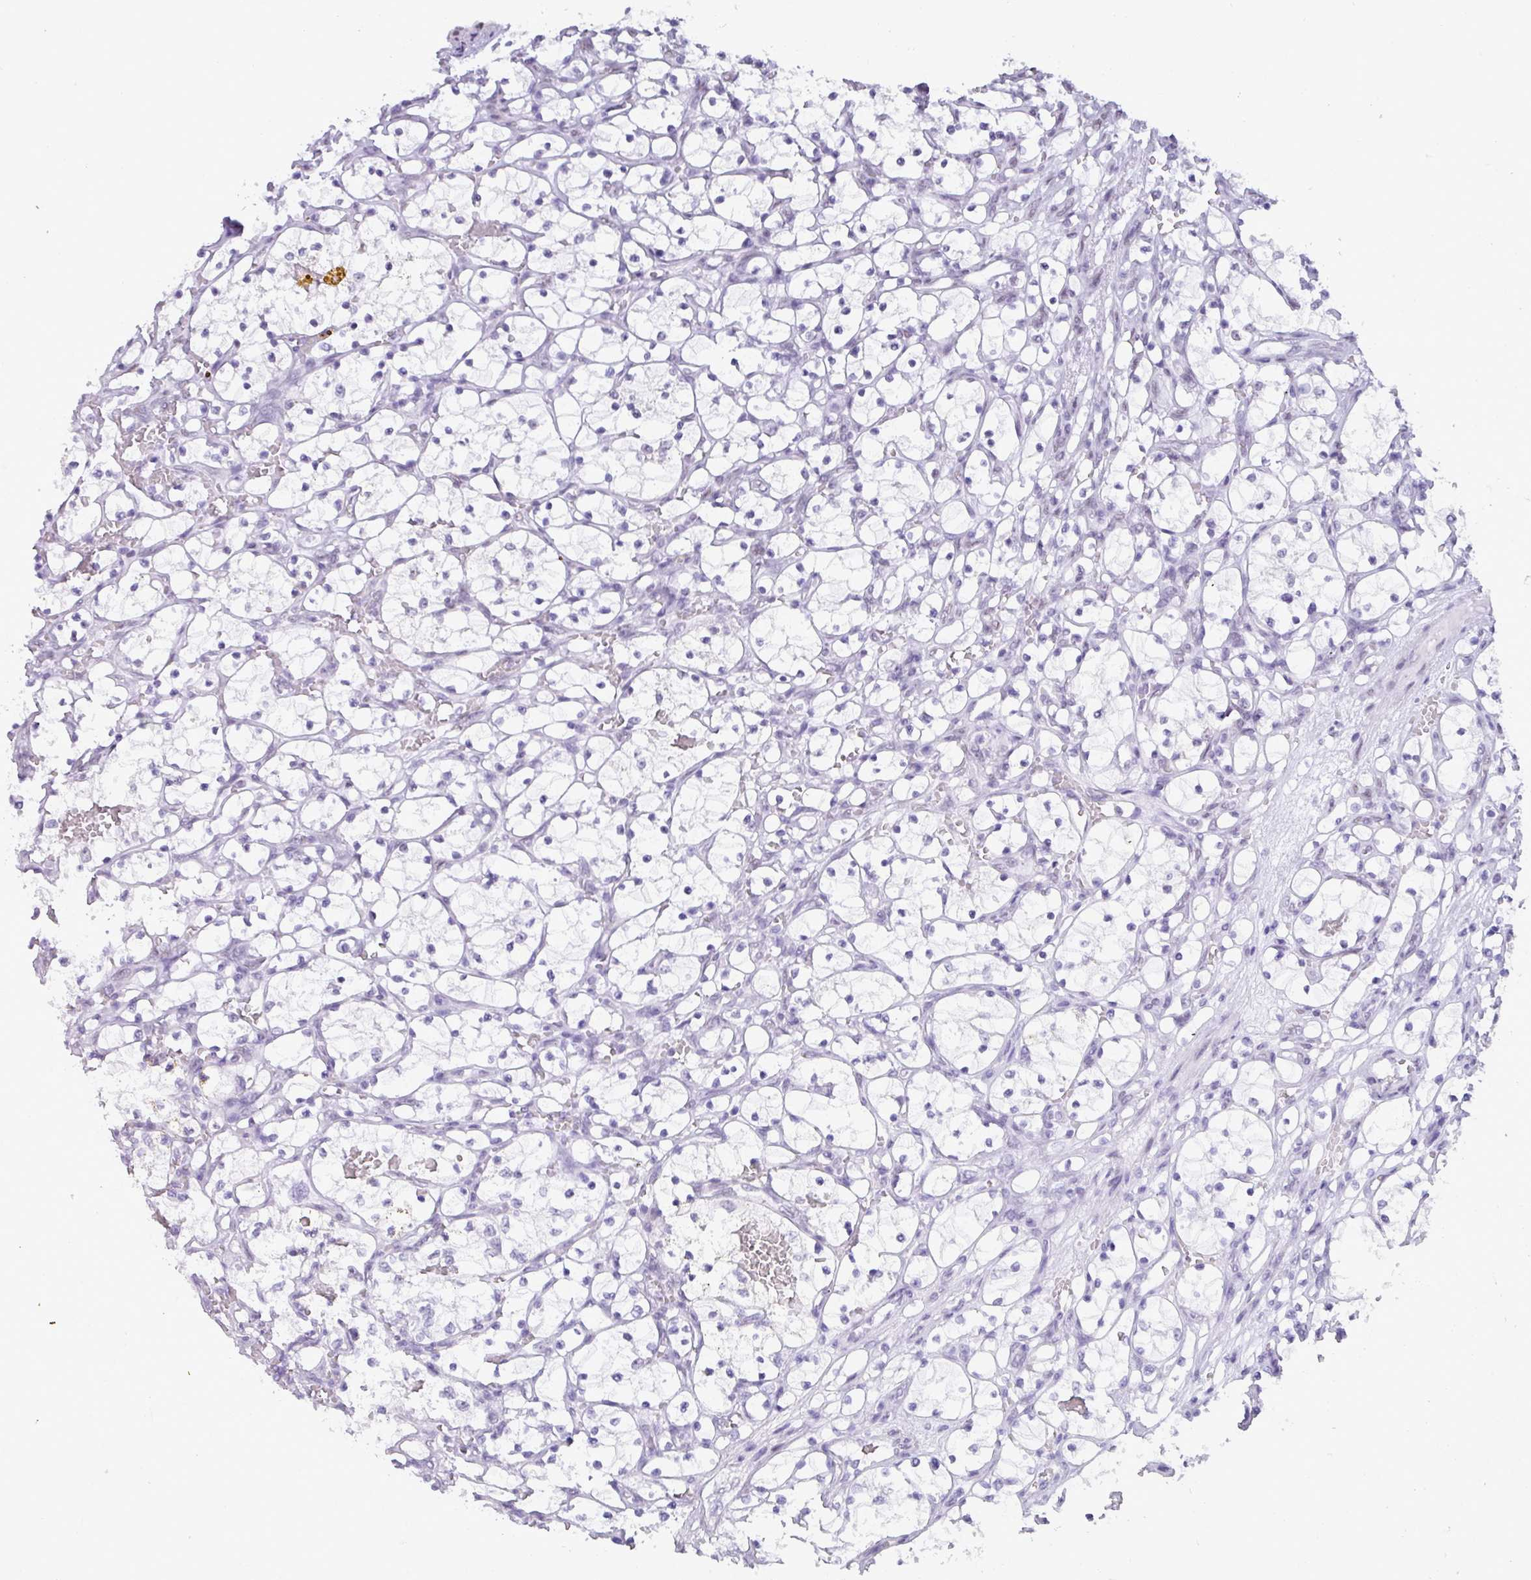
{"staining": {"intensity": "negative", "quantity": "none", "location": "none"}, "tissue": "renal cancer", "cell_type": "Tumor cells", "image_type": "cancer", "snomed": [{"axis": "morphology", "description": "Adenocarcinoma, NOS"}, {"axis": "topography", "description": "Kidney"}], "caption": "An IHC micrograph of renal cancer (adenocarcinoma) is shown. There is no staining in tumor cells of renal cancer (adenocarcinoma).", "gene": "PUF60", "patient": {"sex": "female", "age": 69}}